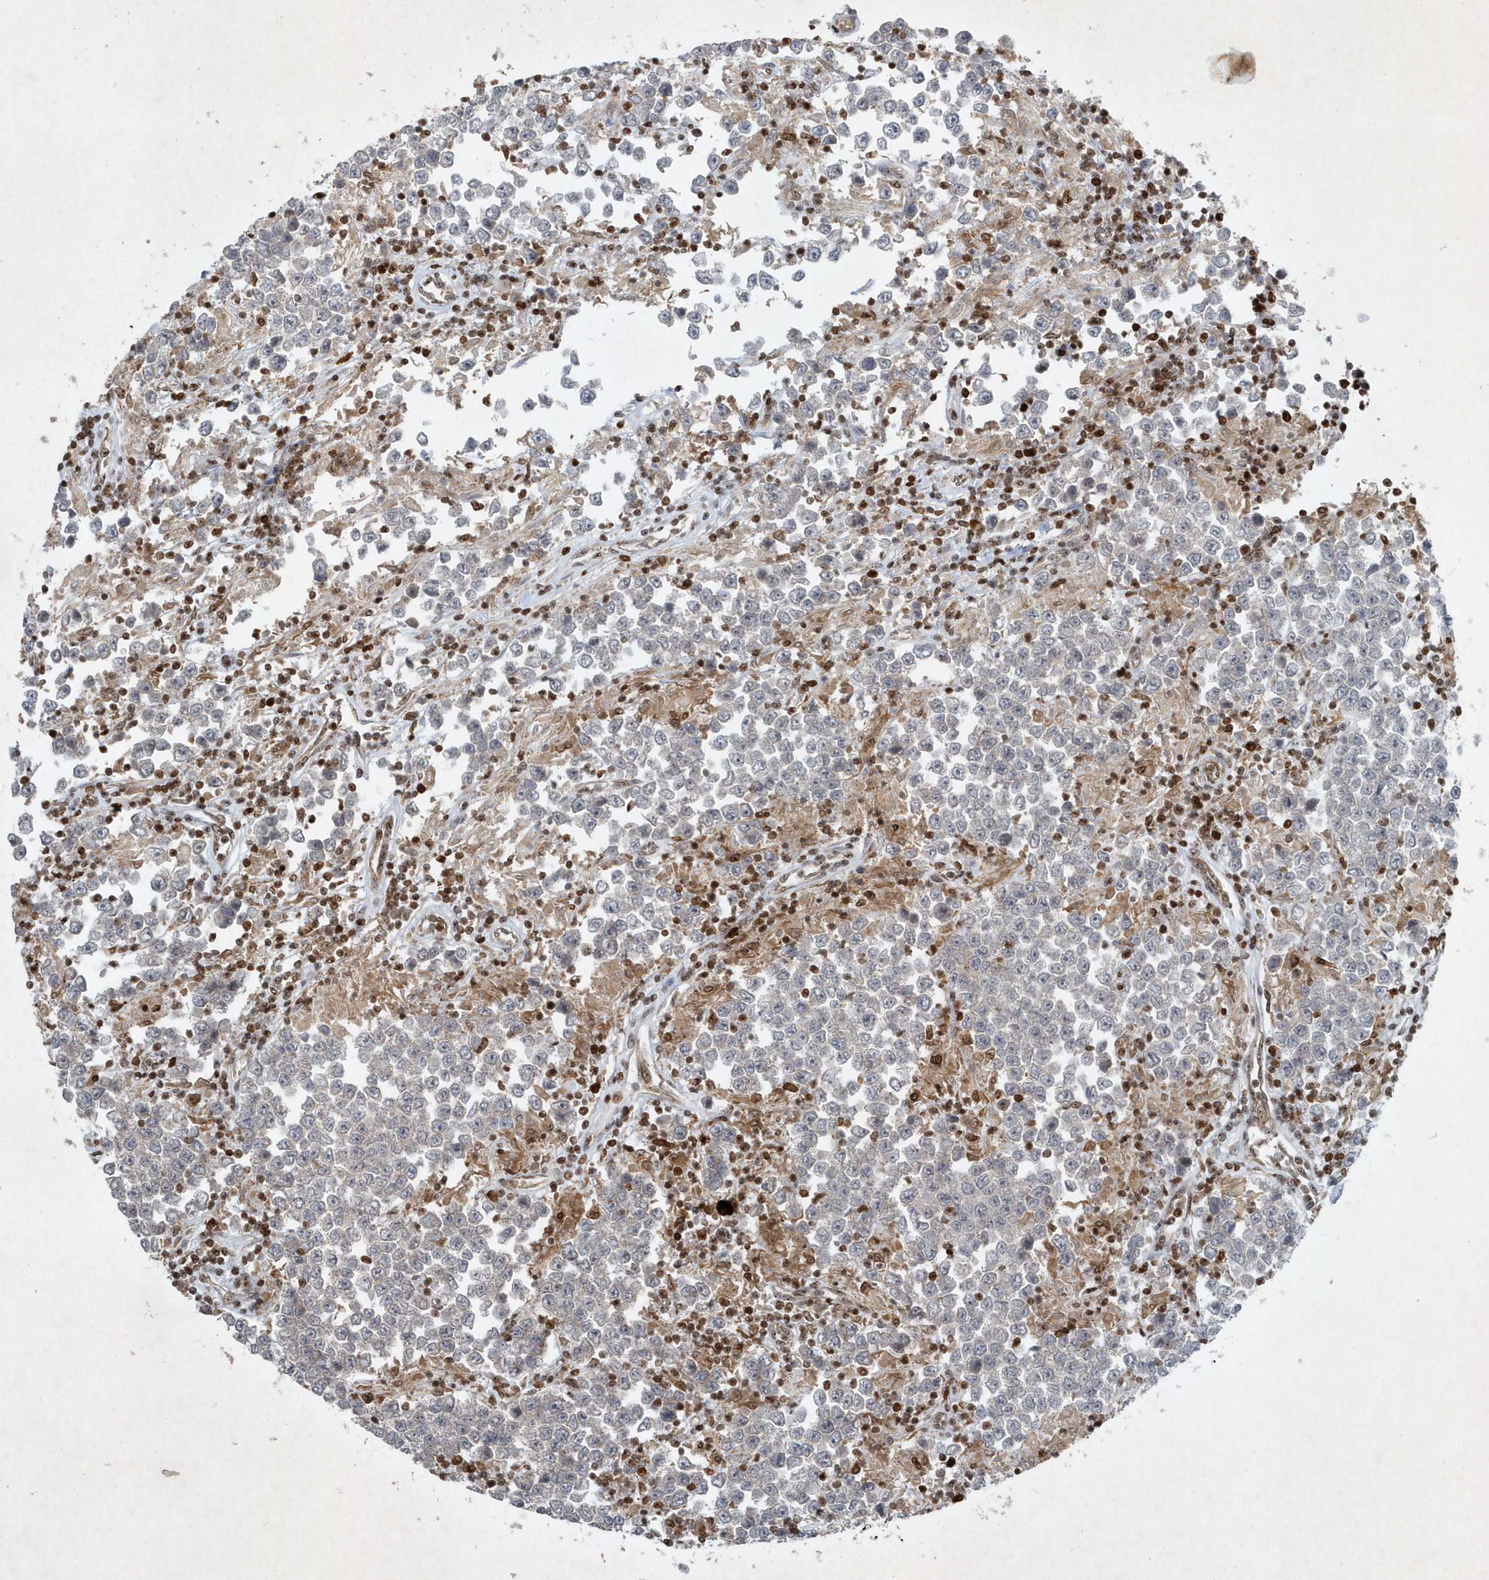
{"staining": {"intensity": "negative", "quantity": "none", "location": "none"}, "tissue": "testis cancer", "cell_type": "Tumor cells", "image_type": "cancer", "snomed": [{"axis": "morphology", "description": "Normal tissue, NOS"}, {"axis": "morphology", "description": "Urothelial carcinoma, High grade"}, {"axis": "morphology", "description": "Seminoma, NOS"}, {"axis": "morphology", "description": "Carcinoma, Embryonal, NOS"}, {"axis": "topography", "description": "Urinary bladder"}, {"axis": "topography", "description": "Testis"}], "caption": "This photomicrograph is of testis embryonal carcinoma stained with IHC to label a protein in brown with the nuclei are counter-stained blue. There is no positivity in tumor cells.", "gene": "QTRT2", "patient": {"sex": "male", "age": 41}}